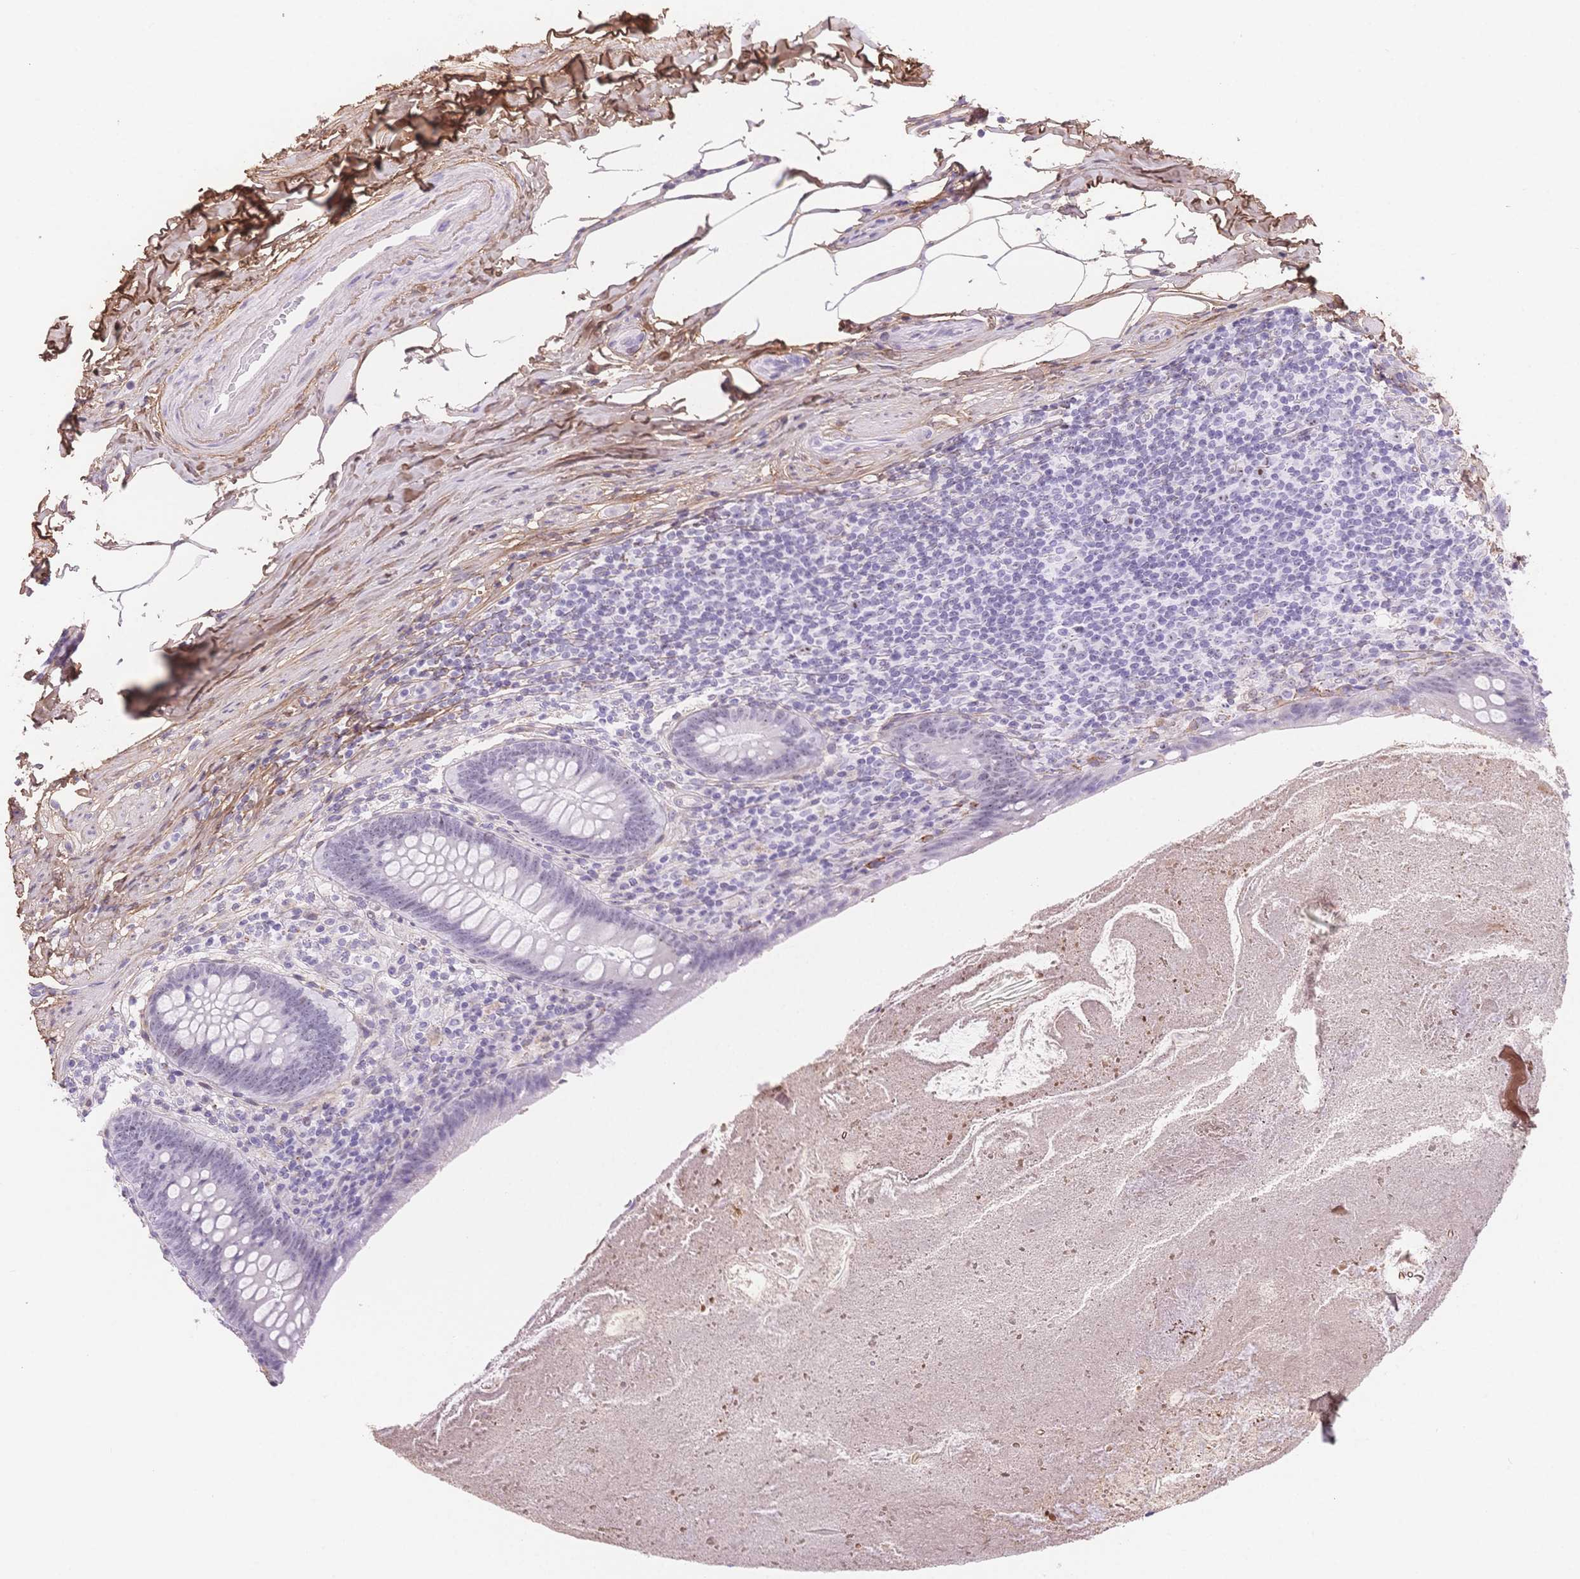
{"staining": {"intensity": "negative", "quantity": "none", "location": "none"}, "tissue": "appendix", "cell_type": "Glandular cells", "image_type": "normal", "snomed": [{"axis": "morphology", "description": "Normal tissue, NOS"}, {"axis": "topography", "description": "Appendix"}], "caption": "Histopathology image shows no protein positivity in glandular cells of benign appendix. (Stains: DAB (3,3'-diaminobenzidine) IHC with hematoxylin counter stain, Microscopy: brightfield microscopy at high magnification).", "gene": "PDZD2", "patient": {"sex": "male", "age": 47}}